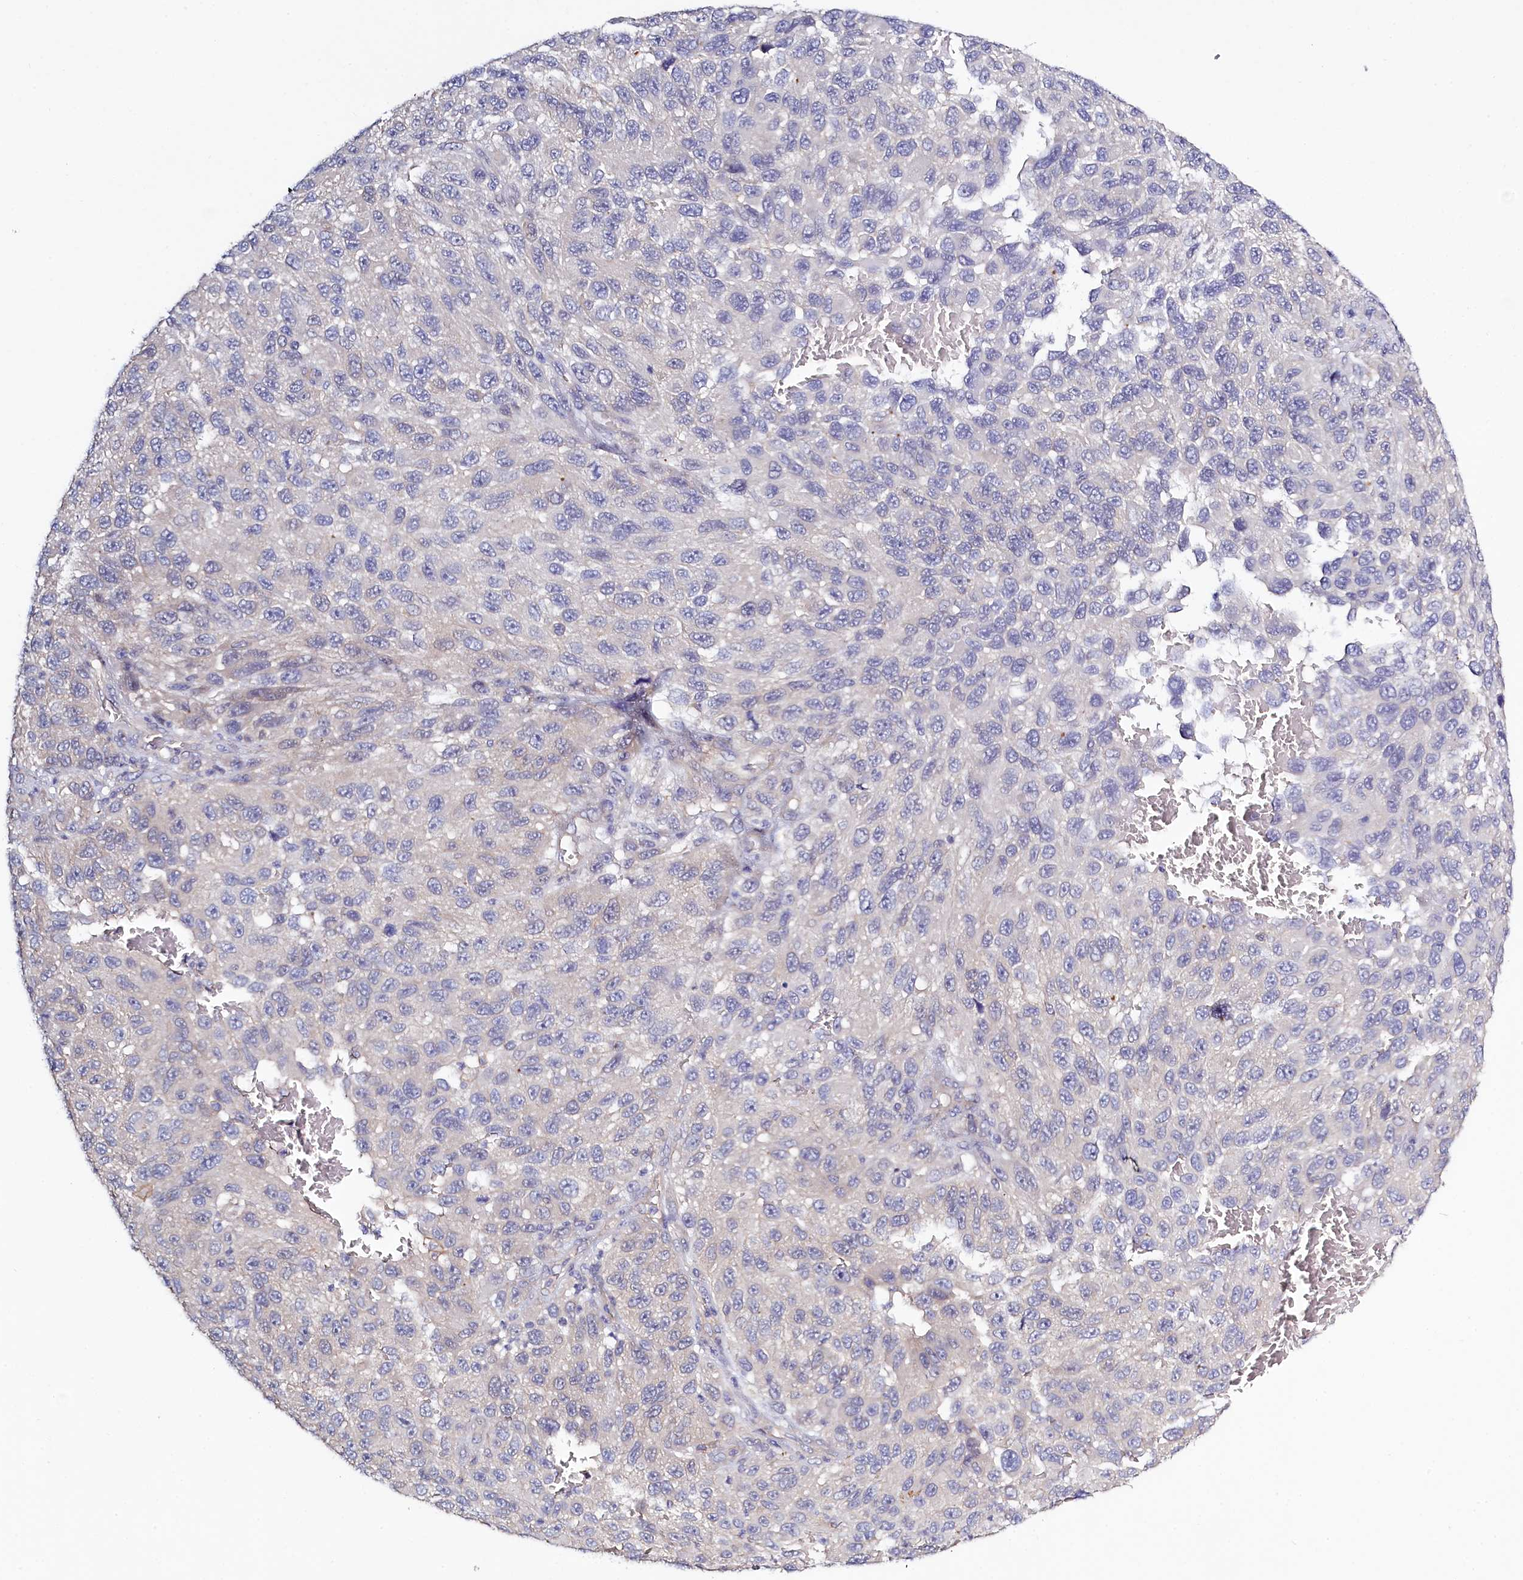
{"staining": {"intensity": "negative", "quantity": "none", "location": "none"}, "tissue": "melanoma", "cell_type": "Tumor cells", "image_type": "cancer", "snomed": [{"axis": "morphology", "description": "Malignant melanoma, NOS"}, {"axis": "topography", "description": "Skin"}], "caption": "The micrograph displays no significant expression in tumor cells of malignant melanoma.", "gene": "PDE6D", "patient": {"sex": "female", "age": 96}}